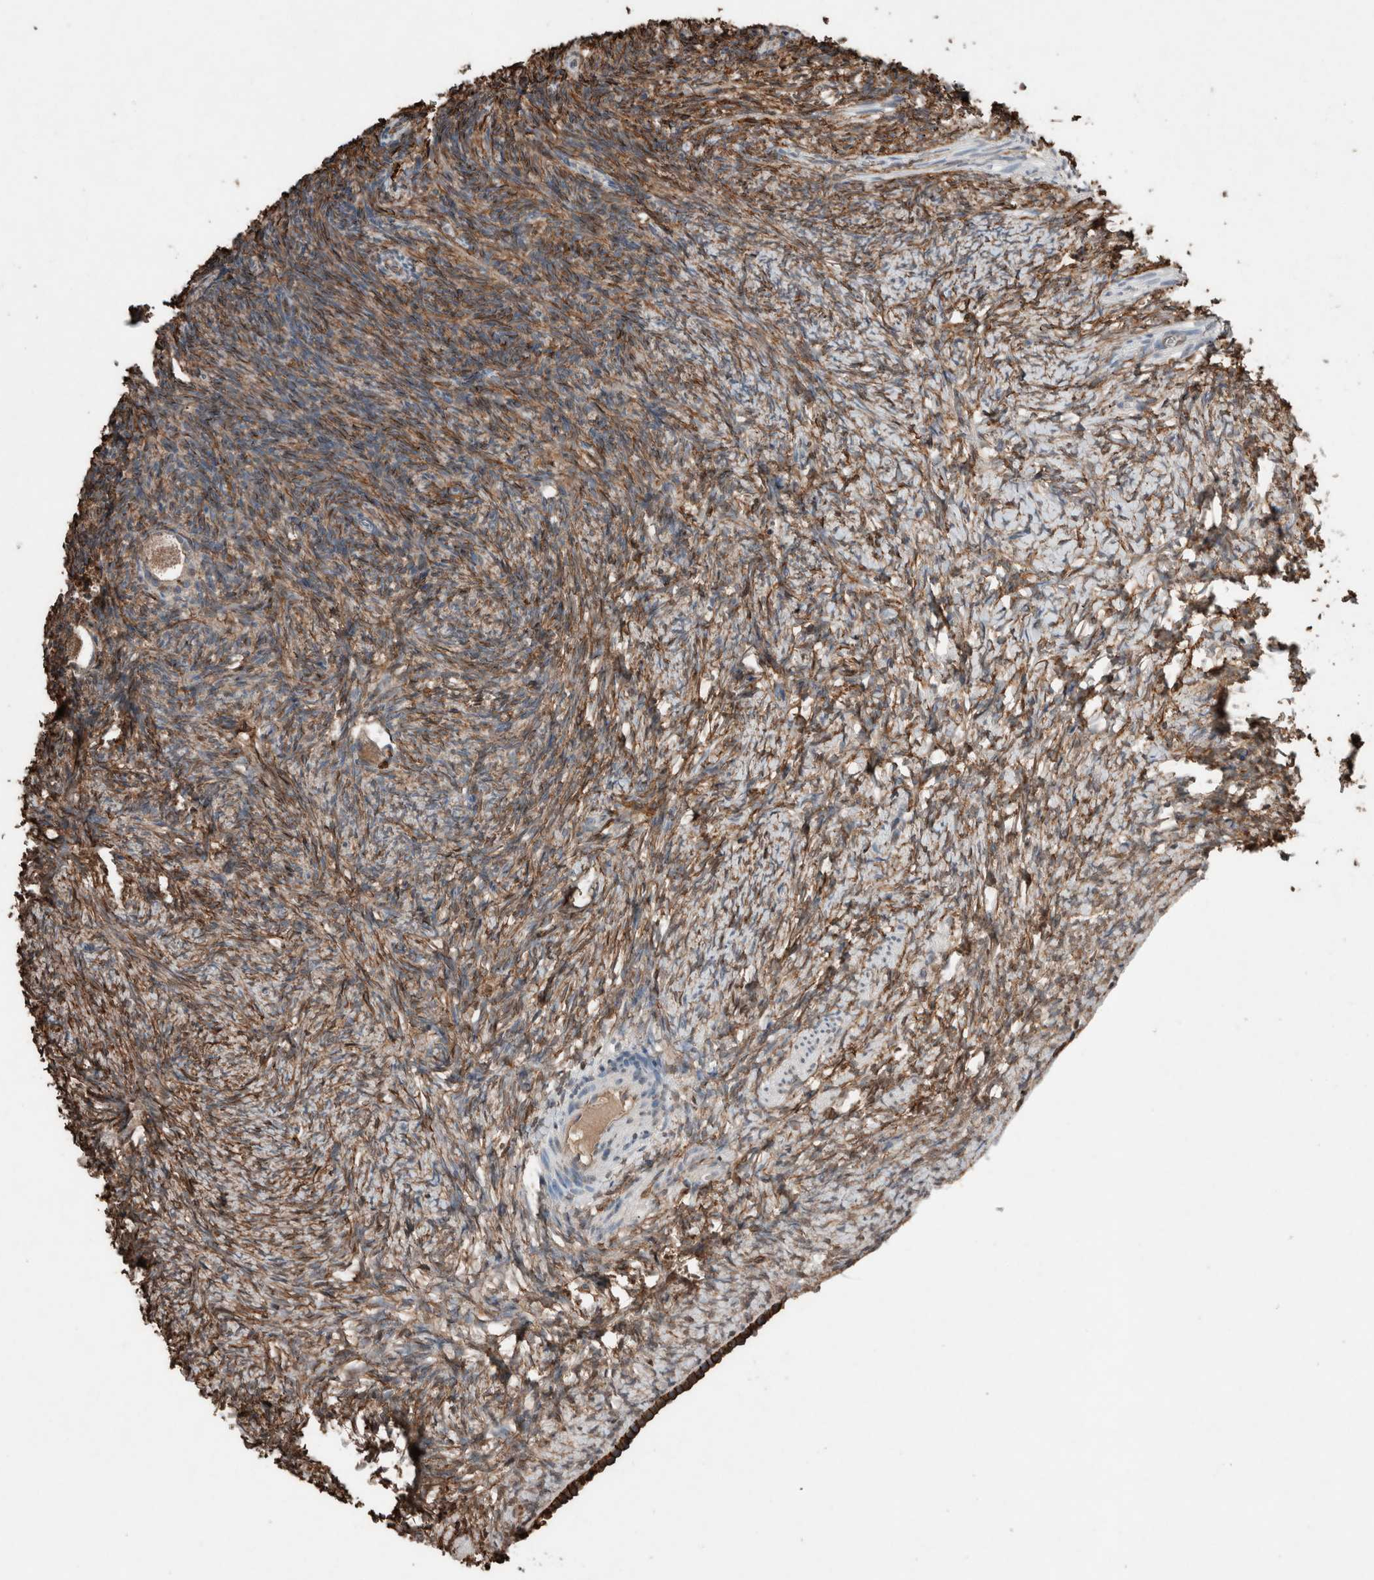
{"staining": {"intensity": "moderate", "quantity": ">75%", "location": "cytoplasmic/membranous"}, "tissue": "ovary", "cell_type": "Follicle cells", "image_type": "normal", "snomed": [{"axis": "morphology", "description": "Normal tissue, NOS"}, {"axis": "topography", "description": "Ovary"}], "caption": "A medium amount of moderate cytoplasmic/membranous staining is seen in about >75% of follicle cells in normal ovary. The staining was performed using DAB (3,3'-diaminobenzidine) to visualize the protein expression in brown, while the nuclei were stained in blue with hematoxylin (Magnification: 20x).", "gene": "S100A10", "patient": {"sex": "female", "age": 34}}